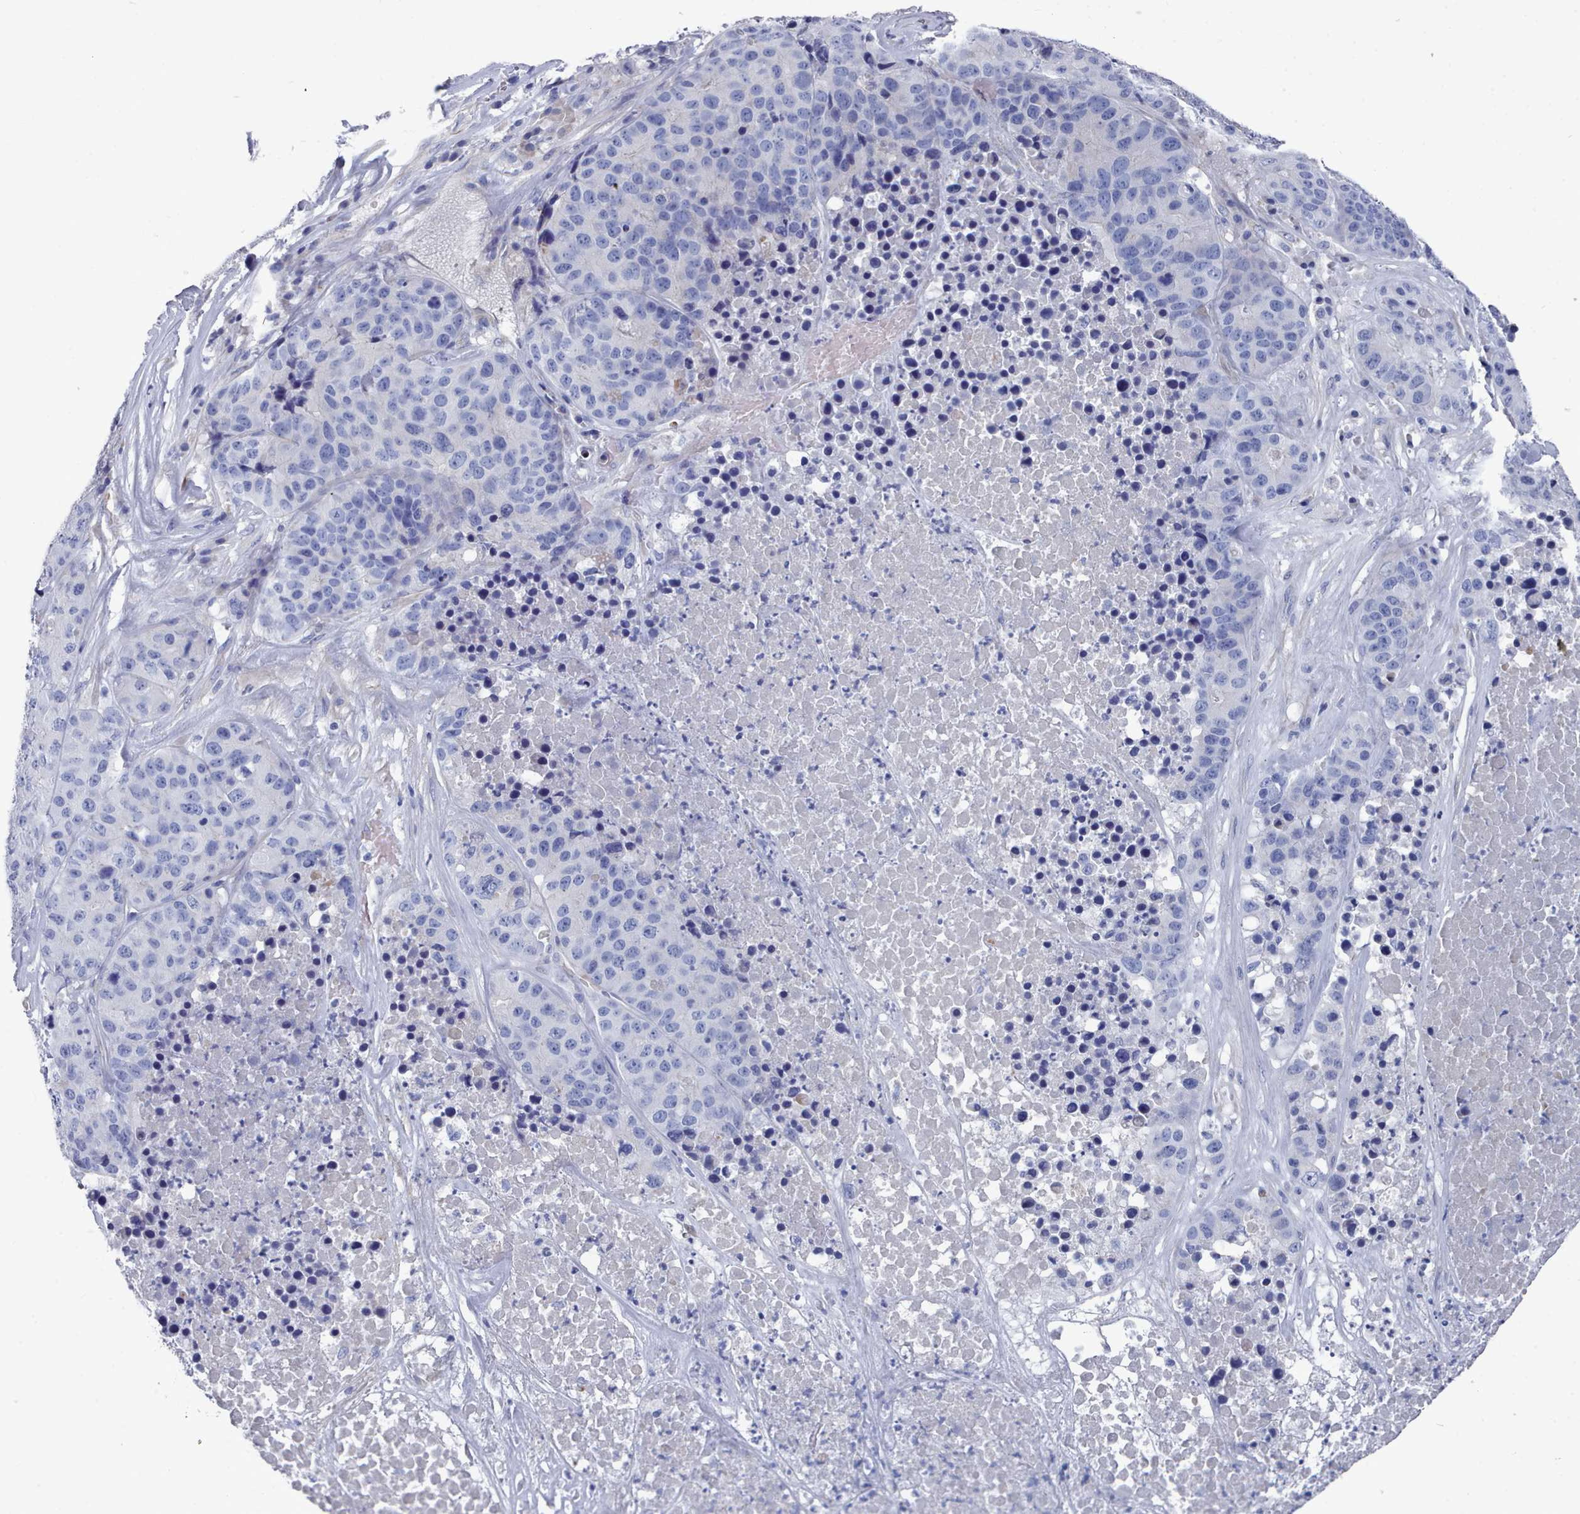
{"staining": {"intensity": "negative", "quantity": "none", "location": "none"}, "tissue": "stomach cancer", "cell_type": "Tumor cells", "image_type": "cancer", "snomed": [{"axis": "morphology", "description": "Adenocarcinoma, NOS"}, {"axis": "topography", "description": "Stomach"}], "caption": "The histopathology image displays no staining of tumor cells in stomach cancer.", "gene": "PDE4C", "patient": {"sex": "male", "age": 71}}